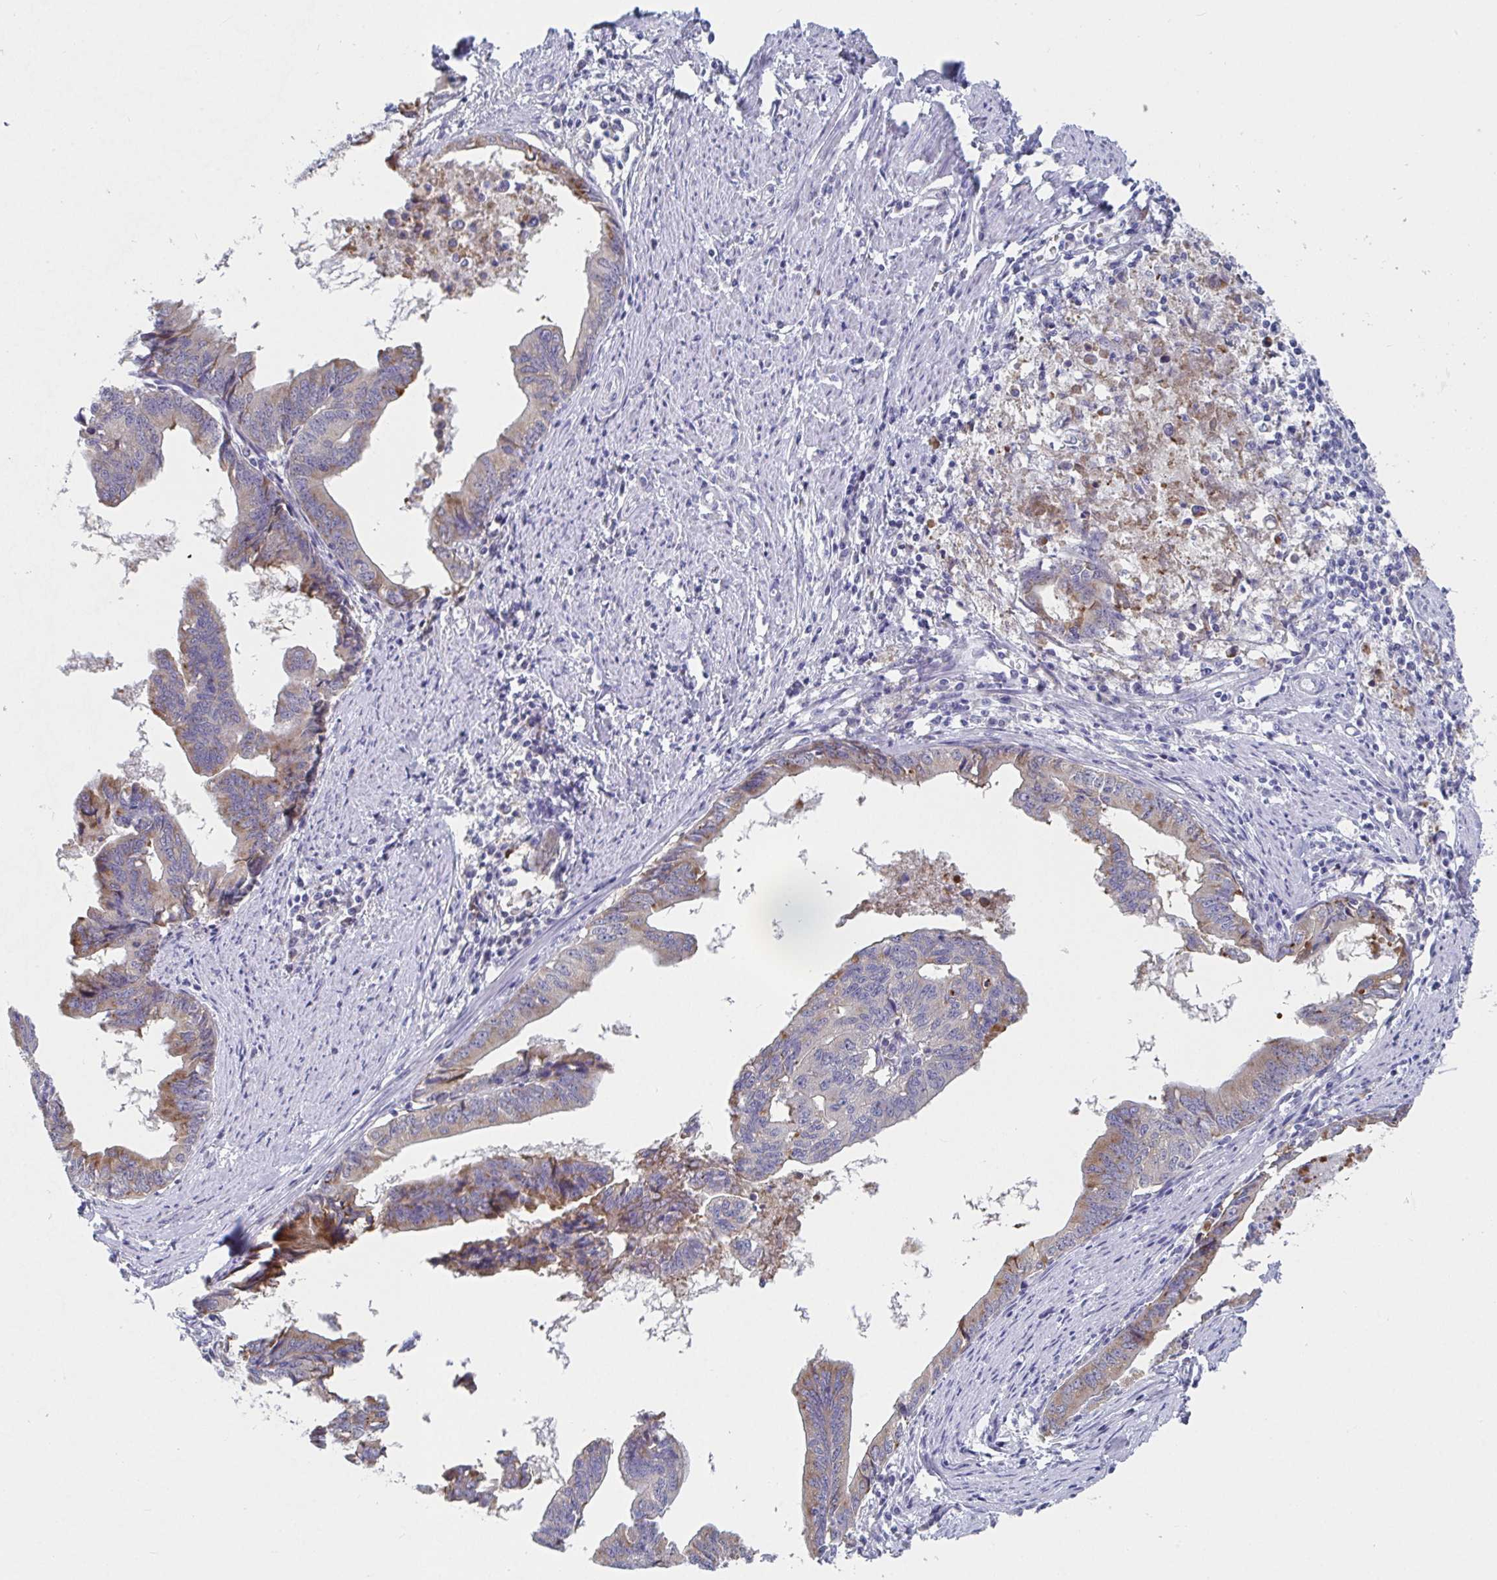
{"staining": {"intensity": "moderate", "quantity": "<25%", "location": "cytoplasmic/membranous"}, "tissue": "endometrial cancer", "cell_type": "Tumor cells", "image_type": "cancer", "snomed": [{"axis": "morphology", "description": "Adenocarcinoma, NOS"}, {"axis": "topography", "description": "Endometrium"}], "caption": "Immunohistochemical staining of endometrial cancer (adenocarcinoma) exhibits low levels of moderate cytoplasmic/membranous protein positivity in about <25% of tumor cells. The staining is performed using DAB brown chromogen to label protein expression. The nuclei are counter-stained blue using hematoxylin.", "gene": "TAS2R39", "patient": {"sex": "female", "age": 65}}